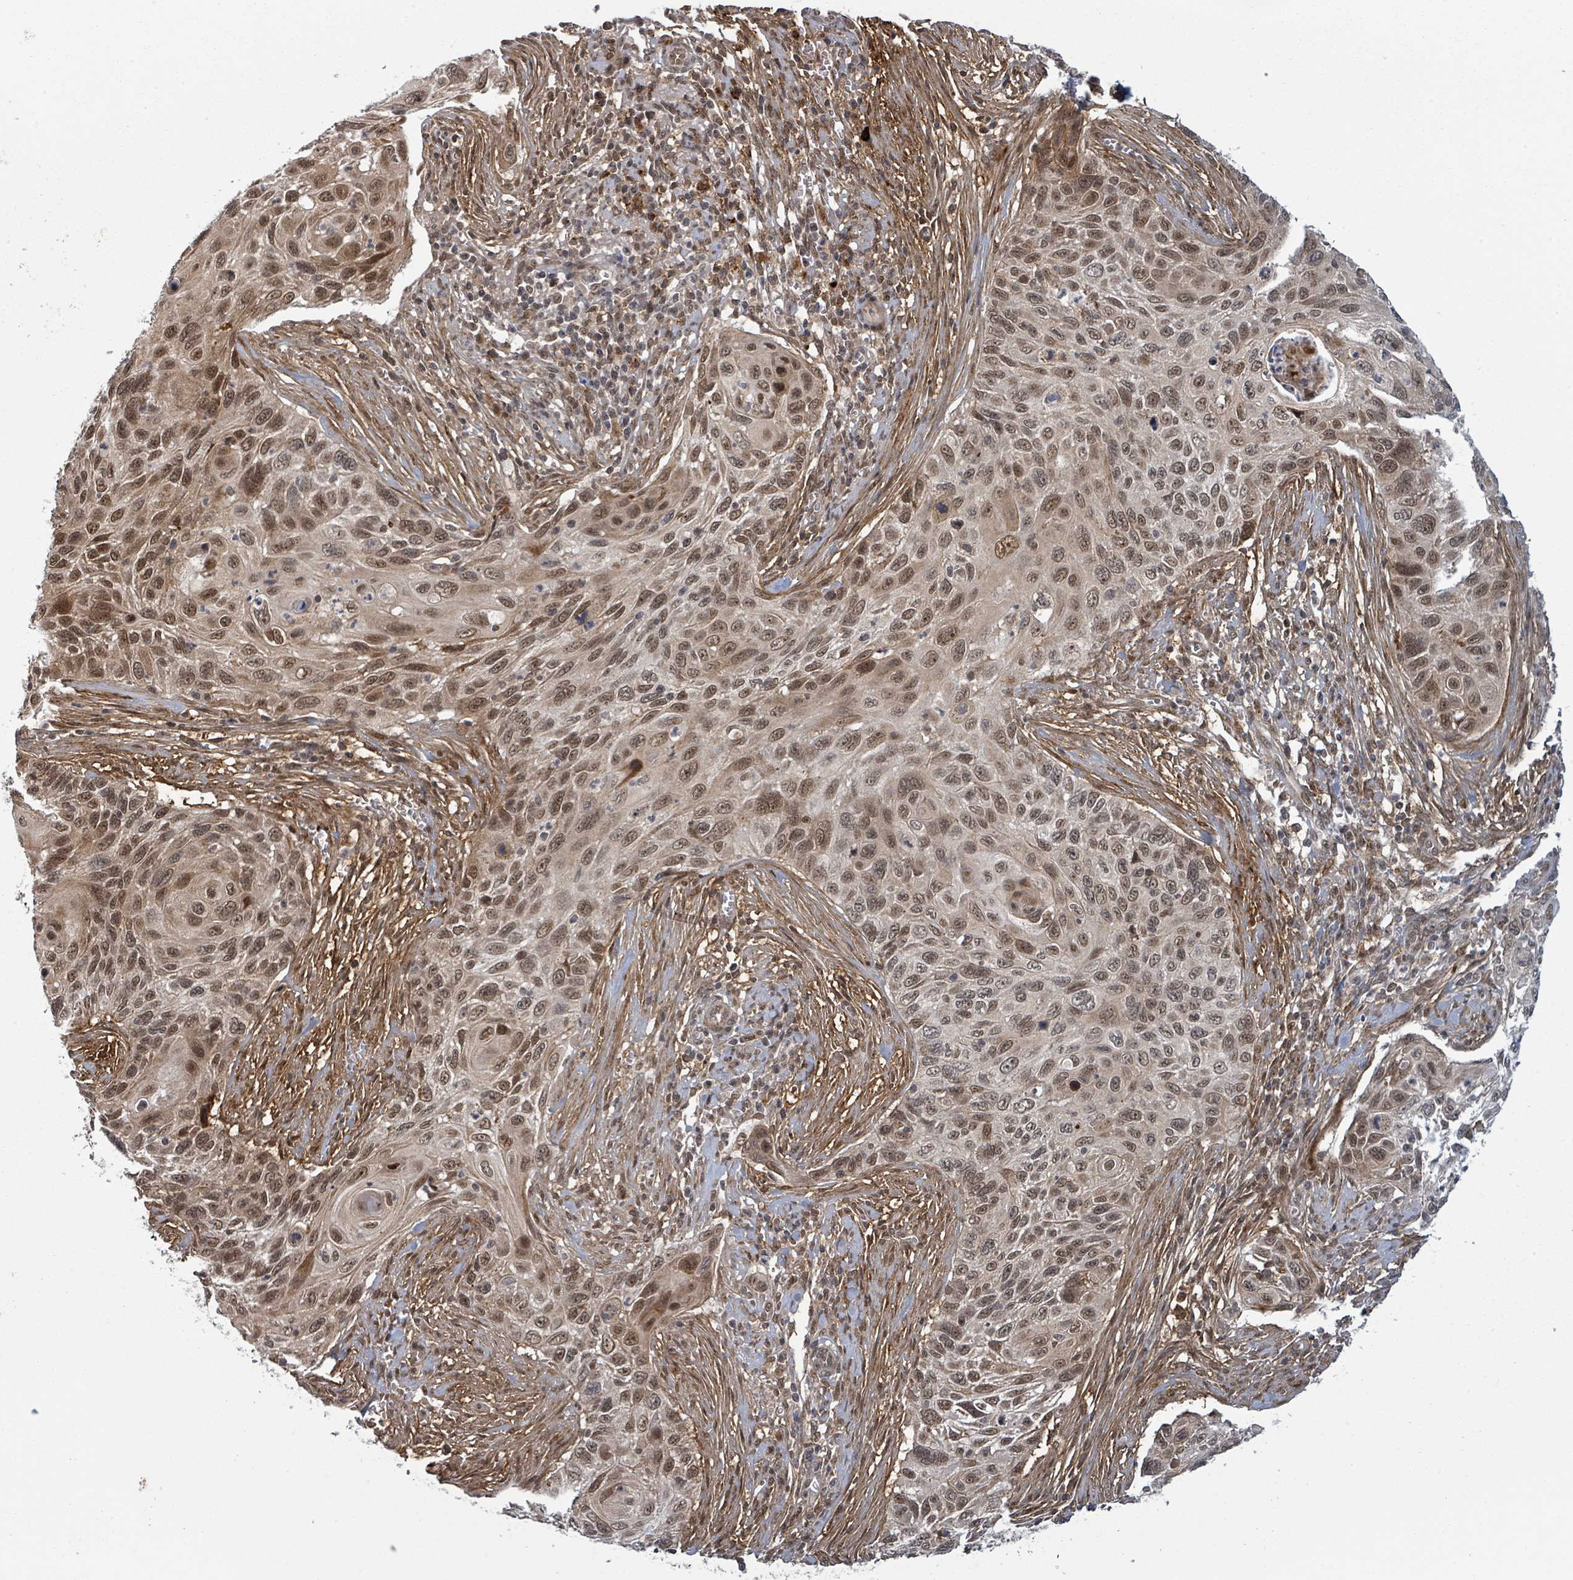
{"staining": {"intensity": "moderate", "quantity": ">75%", "location": "cytoplasmic/membranous,nuclear"}, "tissue": "cervical cancer", "cell_type": "Tumor cells", "image_type": "cancer", "snomed": [{"axis": "morphology", "description": "Squamous cell carcinoma, NOS"}, {"axis": "topography", "description": "Cervix"}], "caption": "The image demonstrates staining of cervical cancer (squamous cell carcinoma), revealing moderate cytoplasmic/membranous and nuclear protein staining (brown color) within tumor cells.", "gene": "GTF3C1", "patient": {"sex": "female", "age": 70}}